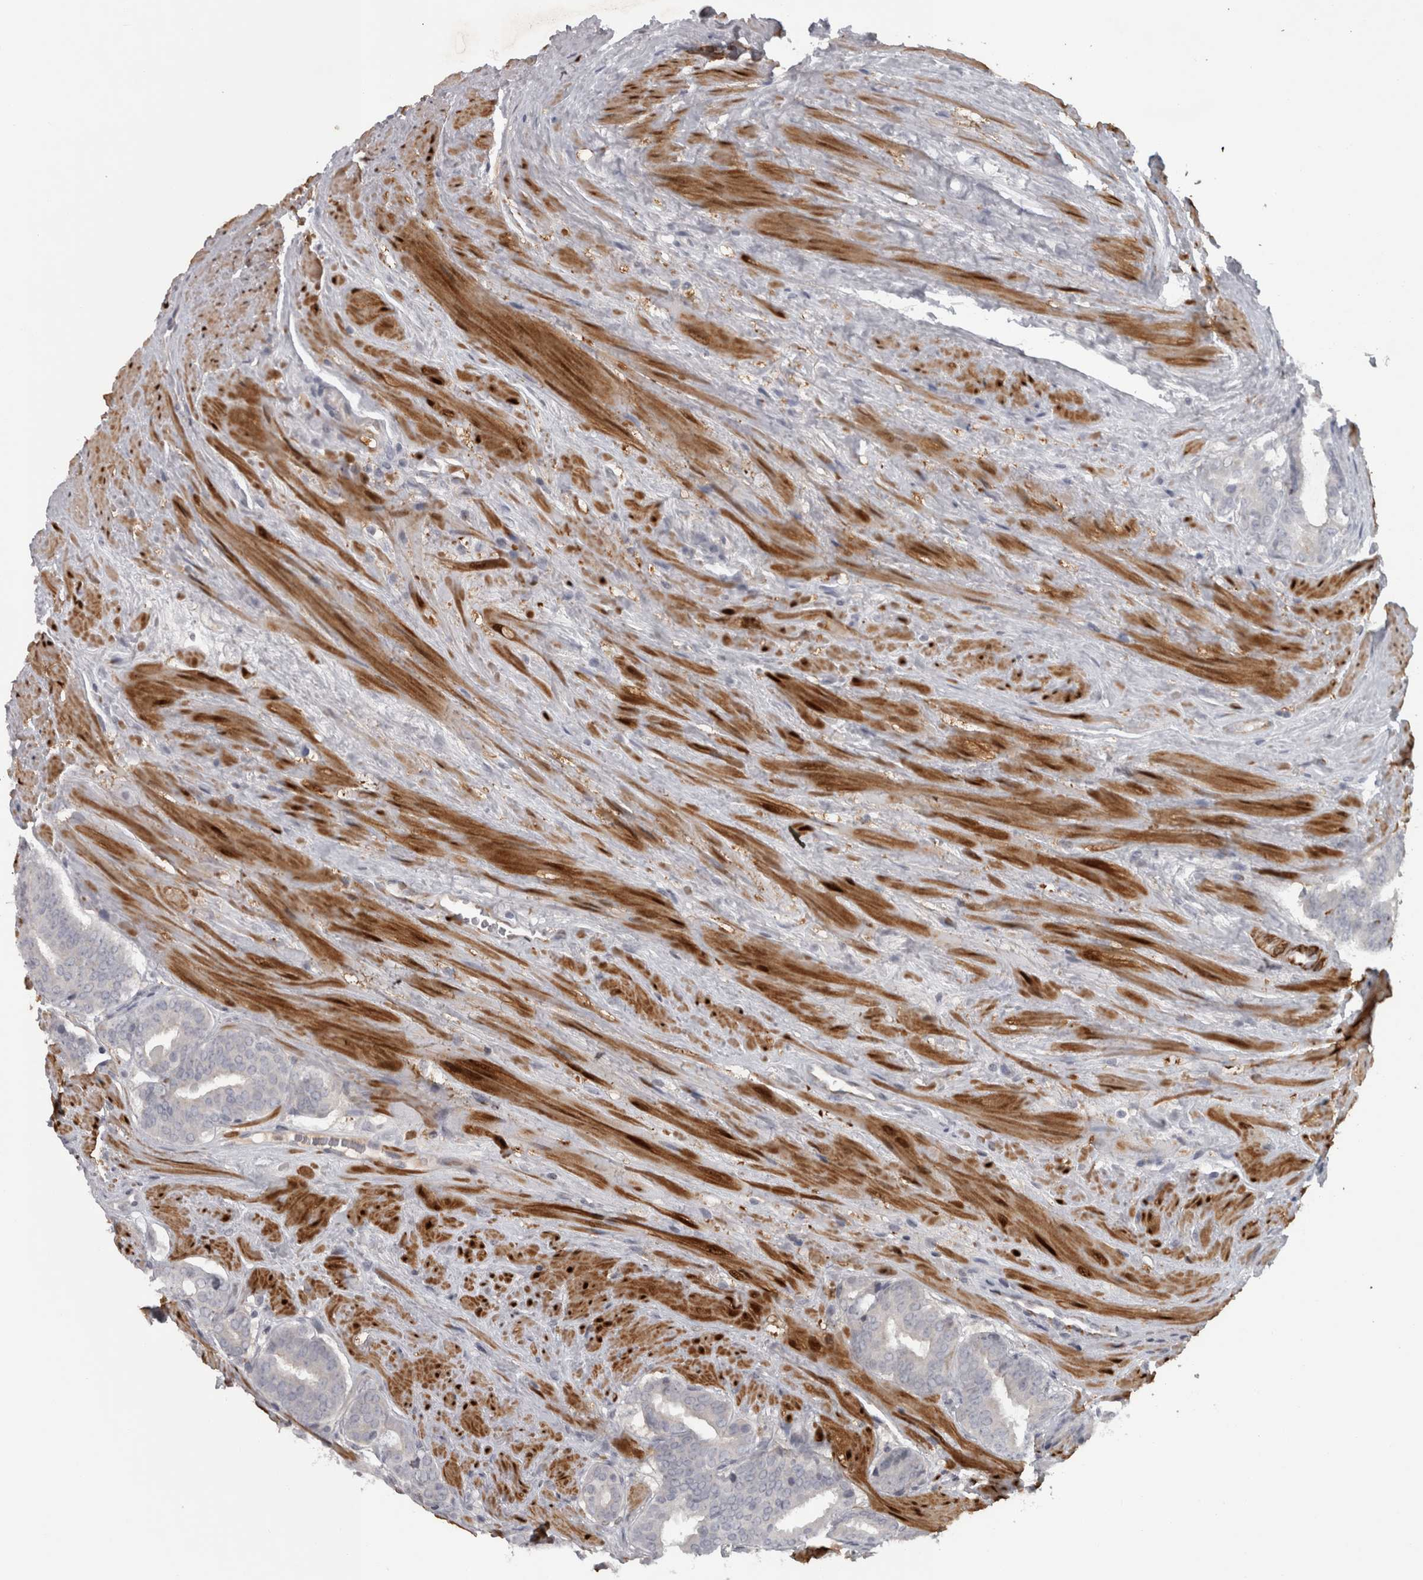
{"staining": {"intensity": "negative", "quantity": "none", "location": "none"}, "tissue": "prostate cancer", "cell_type": "Tumor cells", "image_type": "cancer", "snomed": [{"axis": "morphology", "description": "Adenocarcinoma, Low grade"}, {"axis": "topography", "description": "Prostate"}], "caption": "This micrograph is of prostate cancer (low-grade adenocarcinoma) stained with immunohistochemistry to label a protein in brown with the nuclei are counter-stained blue. There is no positivity in tumor cells. (IHC, brightfield microscopy, high magnification).", "gene": "PPP1R12B", "patient": {"sex": "male", "age": 69}}